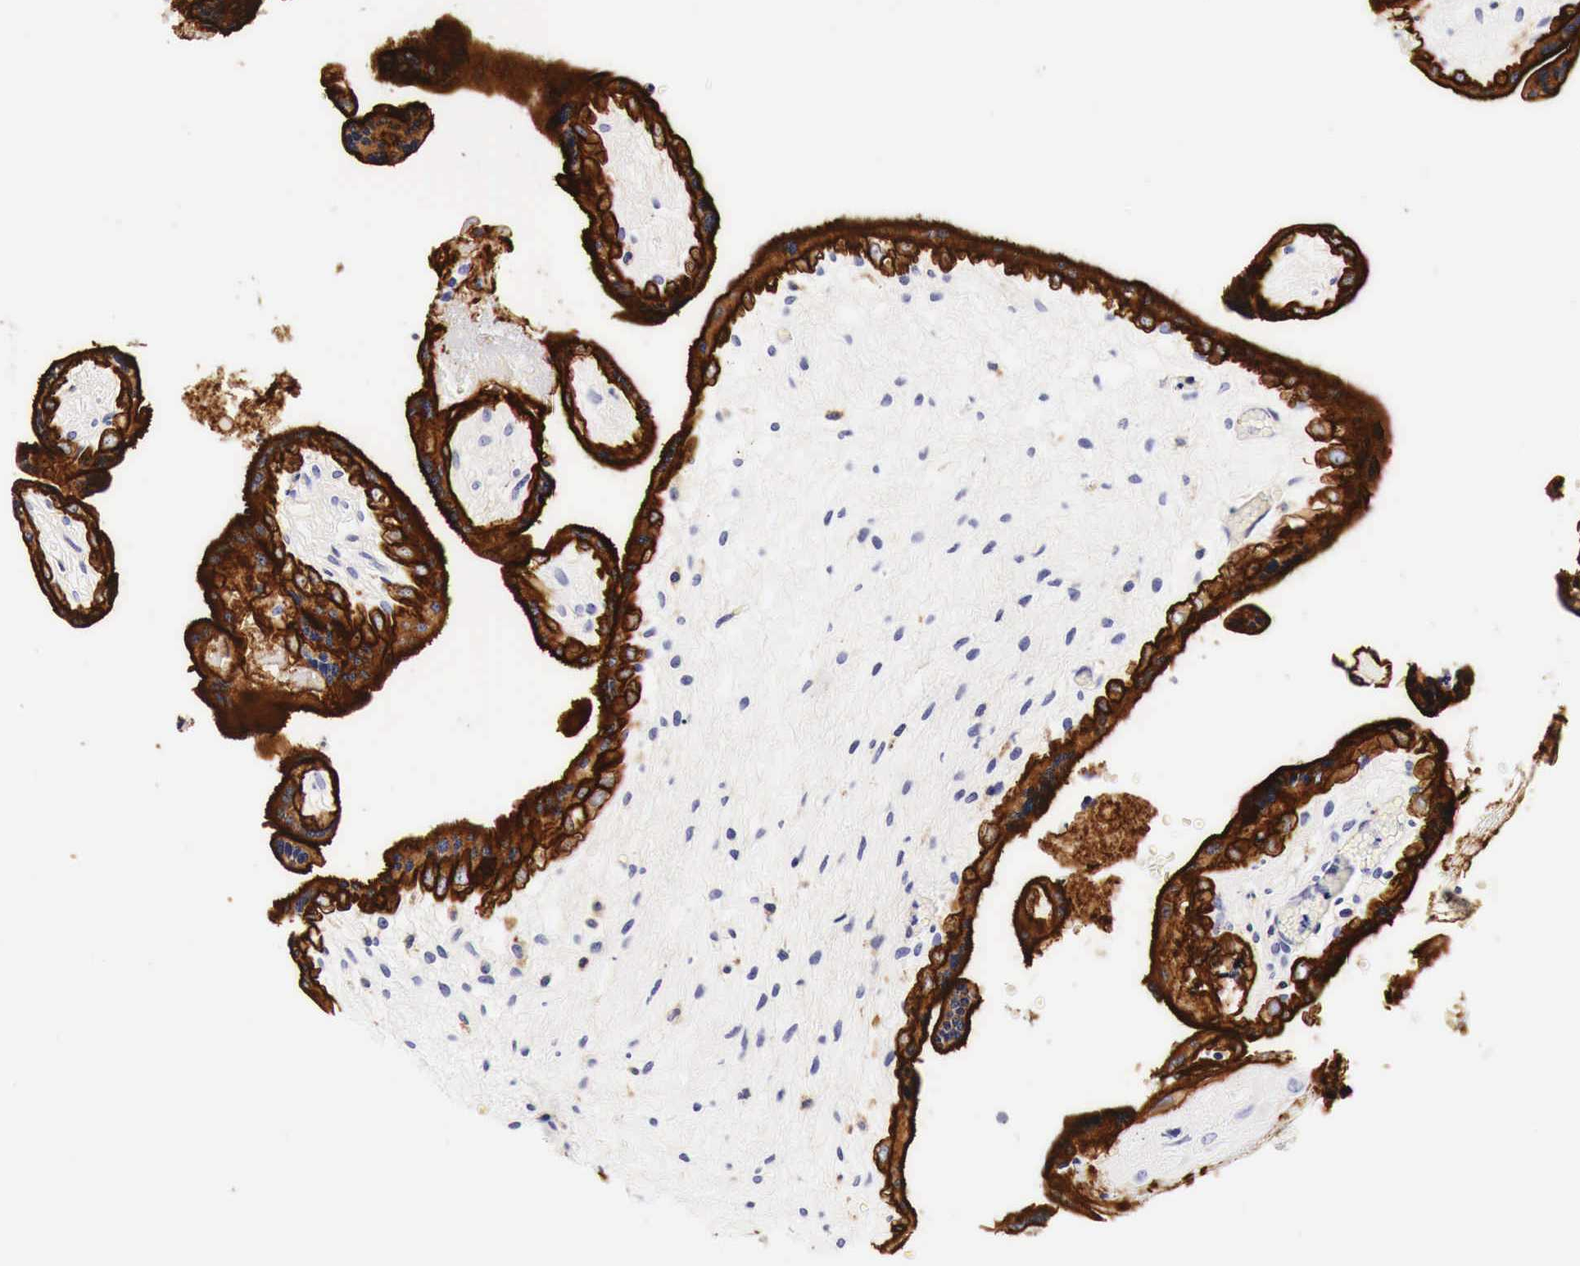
{"staining": {"intensity": "strong", "quantity": ">75%", "location": "cytoplasmic/membranous"}, "tissue": "placenta", "cell_type": "Trophoblastic cells", "image_type": "normal", "snomed": [{"axis": "morphology", "description": "Normal tissue, NOS"}, {"axis": "topography", "description": "Placenta"}], "caption": "IHC of benign human placenta shows high levels of strong cytoplasmic/membranous positivity in about >75% of trophoblastic cells.", "gene": "EGFR", "patient": {"sex": "female", "age": 24}}